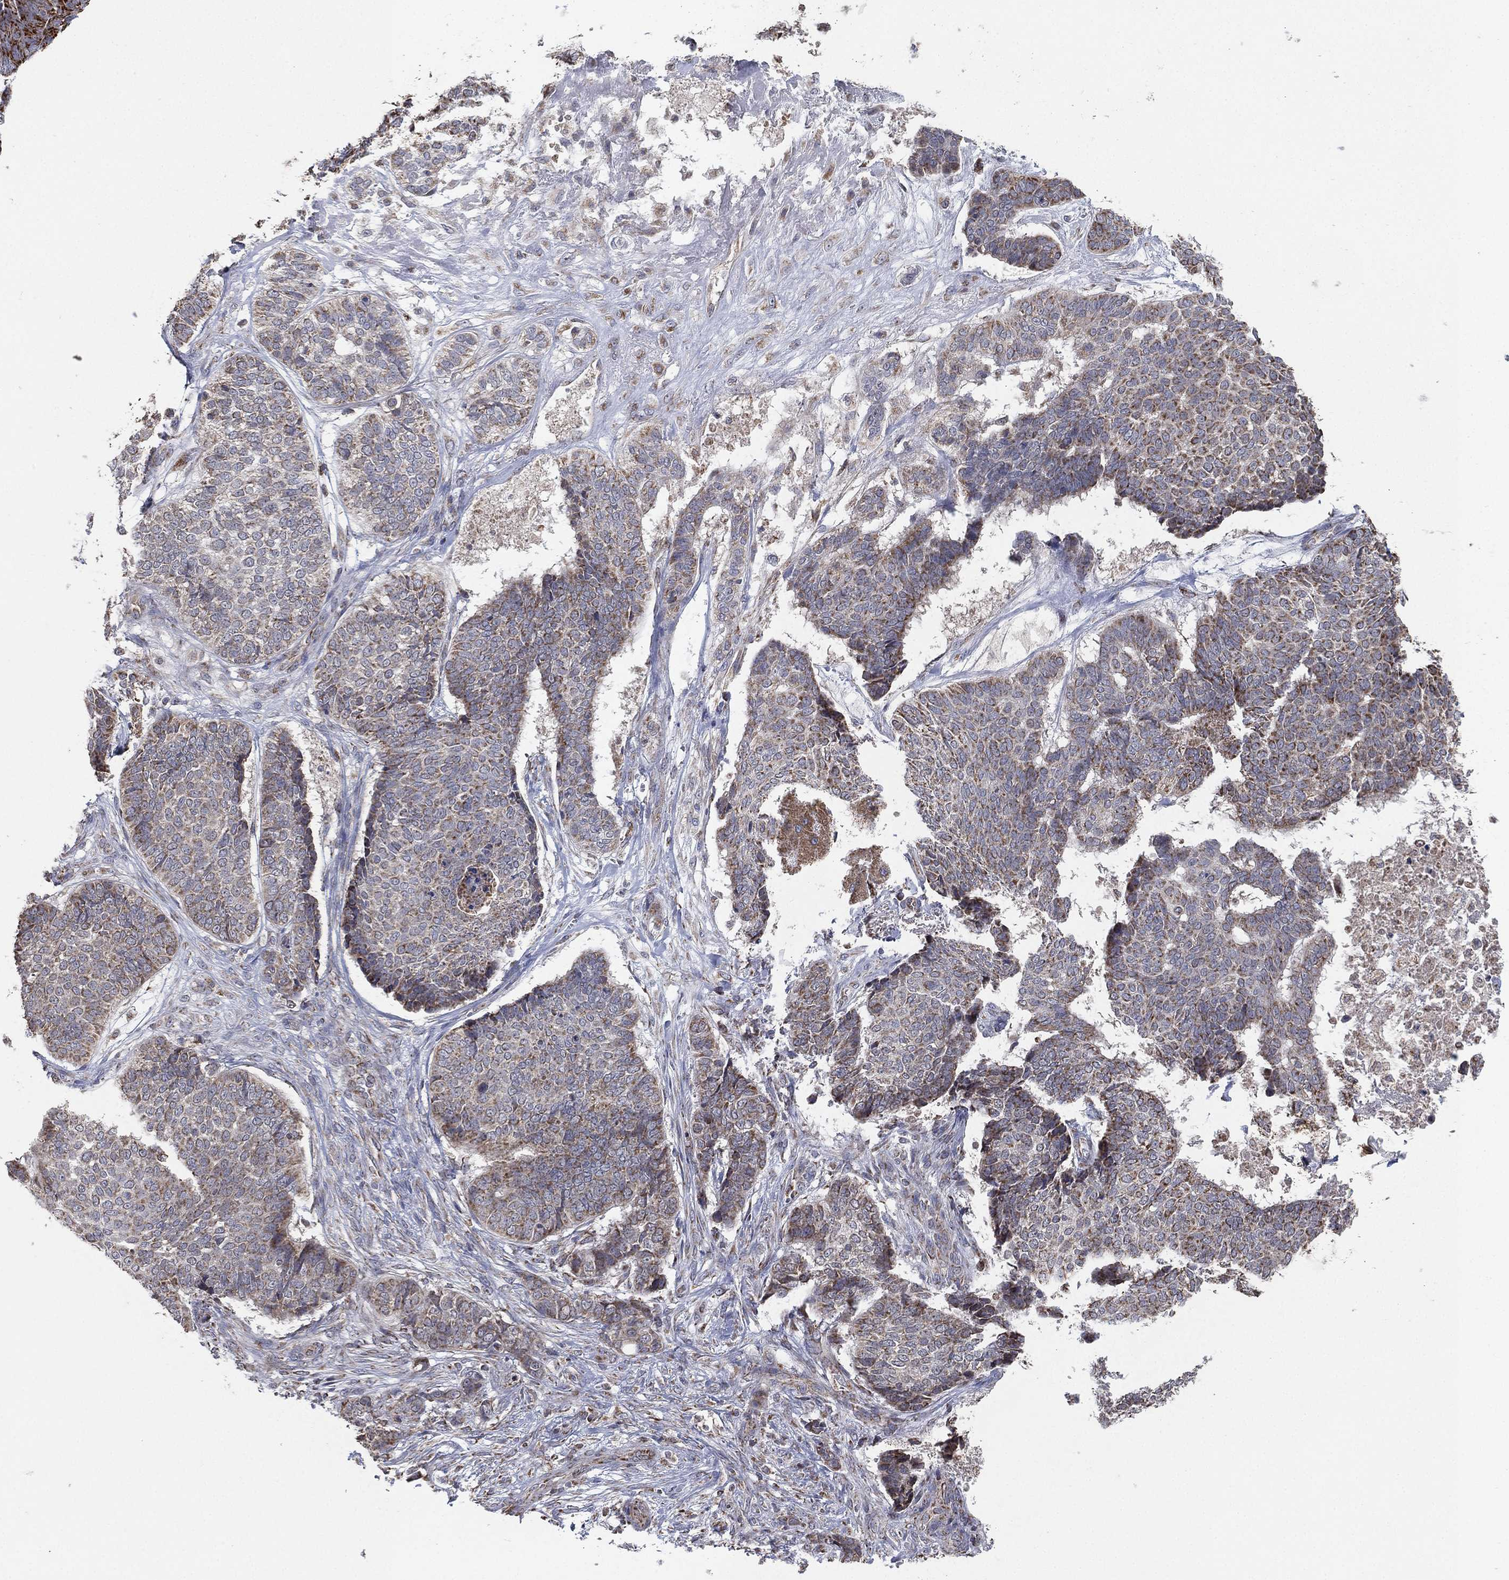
{"staining": {"intensity": "weak", "quantity": "<25%", "location": "cytoplasmic/membranous"}, "tissue": "skin cancer", "cell_type": "Tumor cells", "image_type": "cancer", "snomed": [{"axis": "morphology", "description": "Basal cell carcinoma"}, {"axis": "topography", "description": "Skin"}], "caption": "Skin cancer (basal cell carcinoma) stained for a protein using IHC displays no staining tumor cells.", "gene": "PSMG4", "patient": {"sex": "male", "age": 86}}